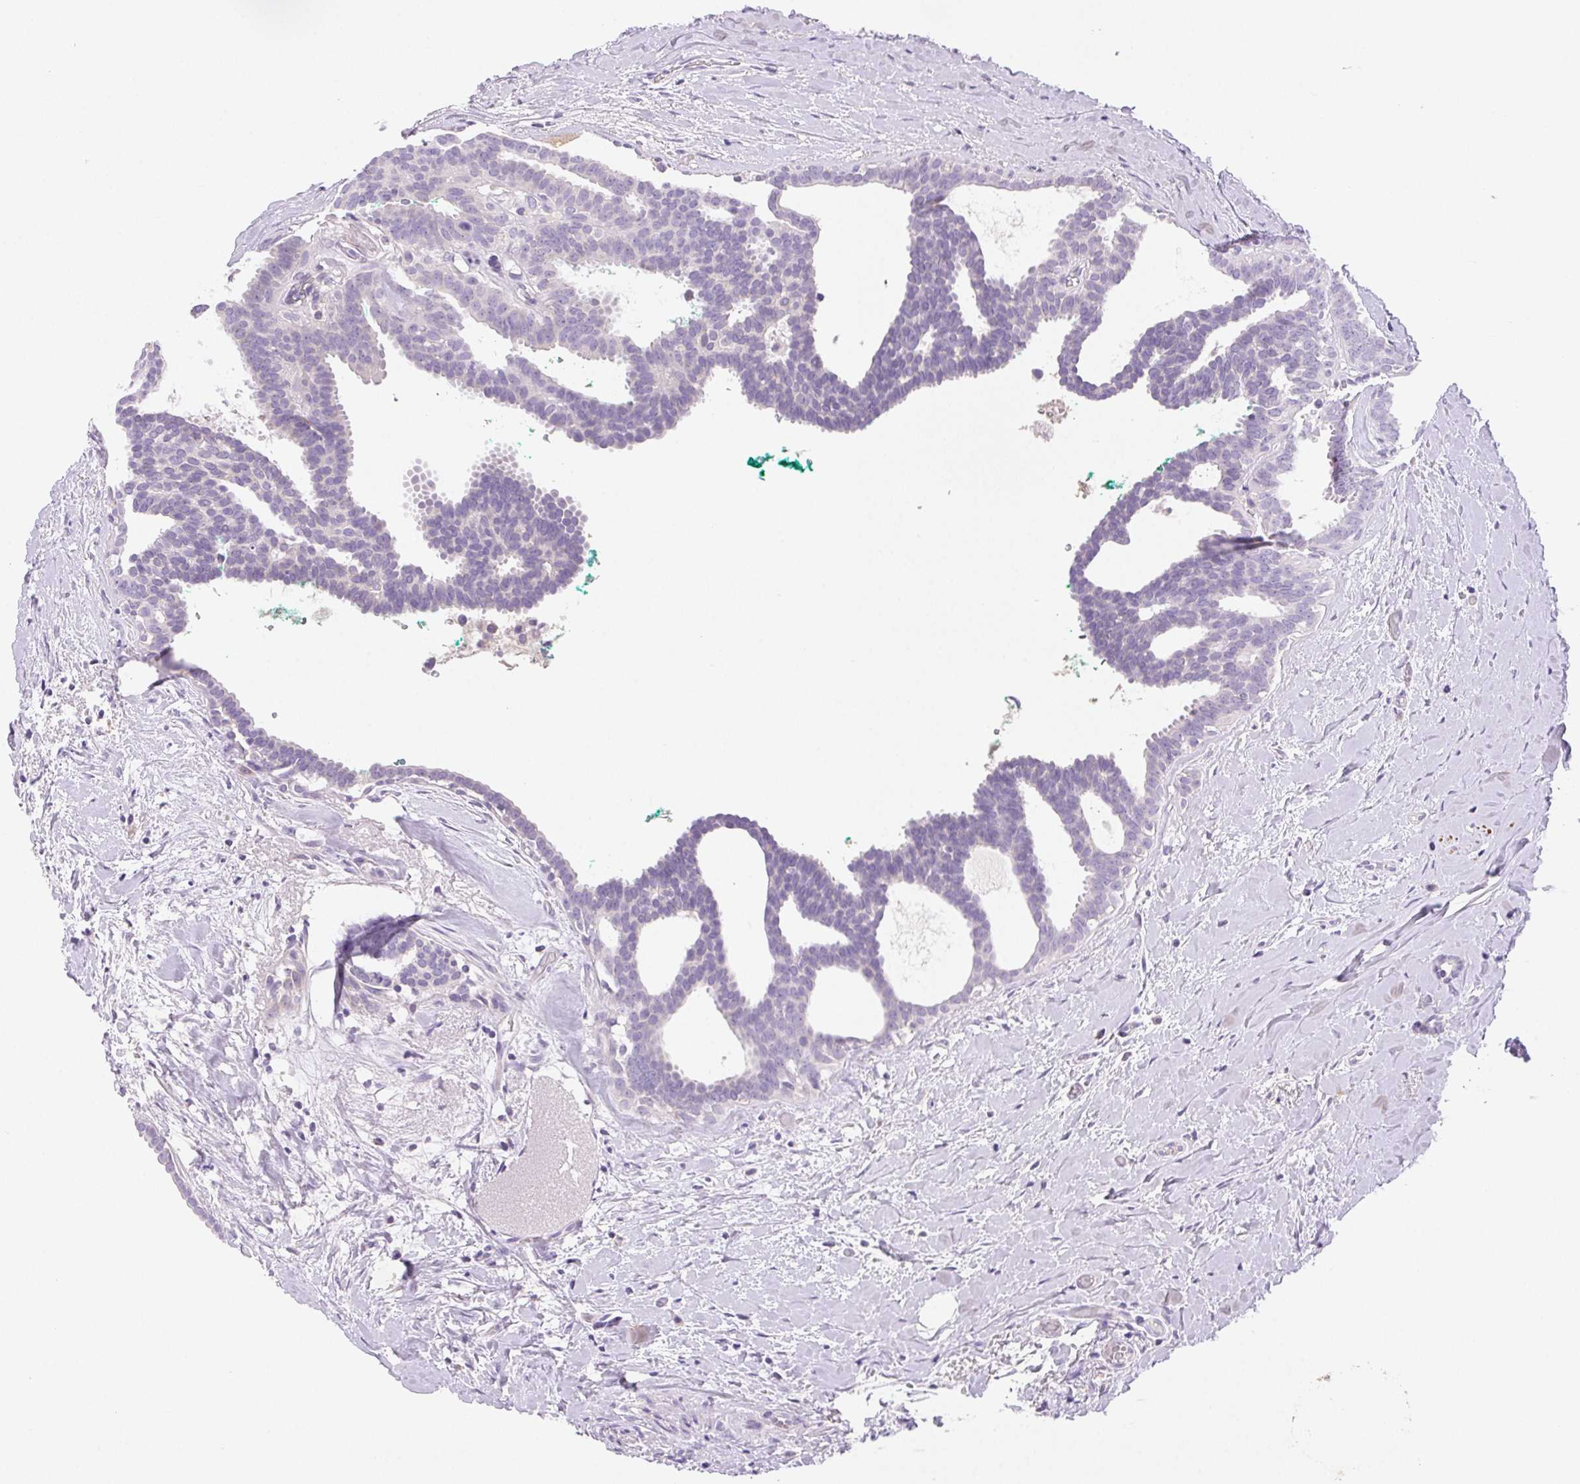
{"staining": {"intensity": "negative", "quantity": "none", "location": "none"}, "tissue": "breast cancer", "cell_type": "Tumor cells", "image_type": "cancer", "snomed": [{"axis": "morphology", "description": "Intraductal carcinoma, in situ"}, {"axis": "morphology", "description": "Duct carcinoma"}, {"axis": "morphology", "description": "Lobular carcinoma, in situ"}, {"axis": "topography", "description": "Breast"}], "caption": "Breast lobular carcinoma in situ was stained to show a protein in brown. There is no significant positivity in tumor cells.", "gene": "ARHGAP11B", "patient": {"sex": "female", "age": 44}}